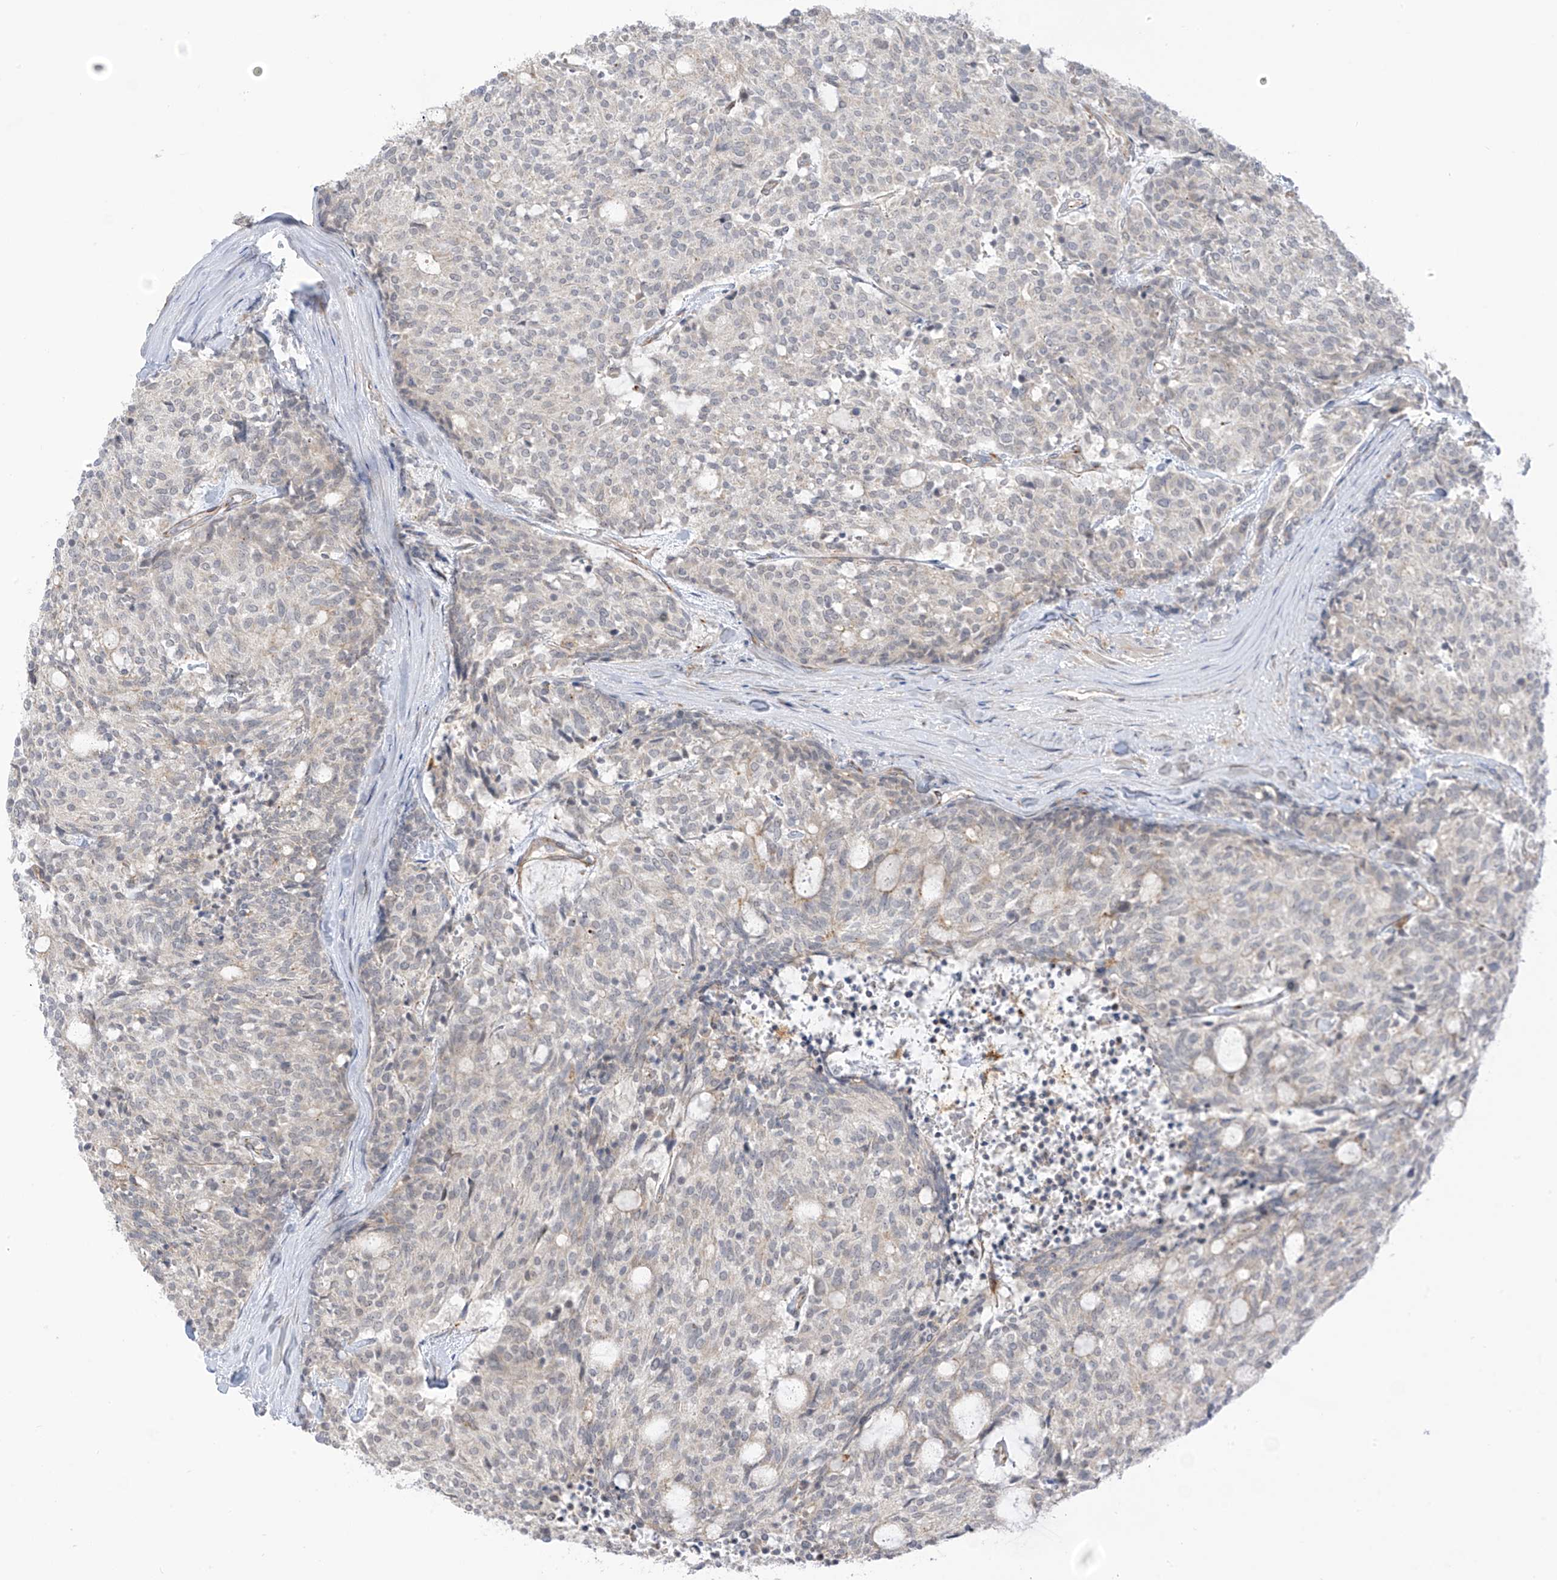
{"staining": {"intensity": "negative", "quantity": "none", "location": "none"}, "tissue": "carcinoid", "cell_type": "Tumor cells", "image_type": "cancer", "snomed": [{"axis": "morphology", "description": "Carcinoid, malignant, NOS"}, {"axis": "topography", "description": "Pancreas"}], "caption": "There is no significant staining in tumor cells of carcinoid. Nuclei are stained in blue.", "gene": "HS6ST2", "patient": {"sex": "female", "age": 54}}